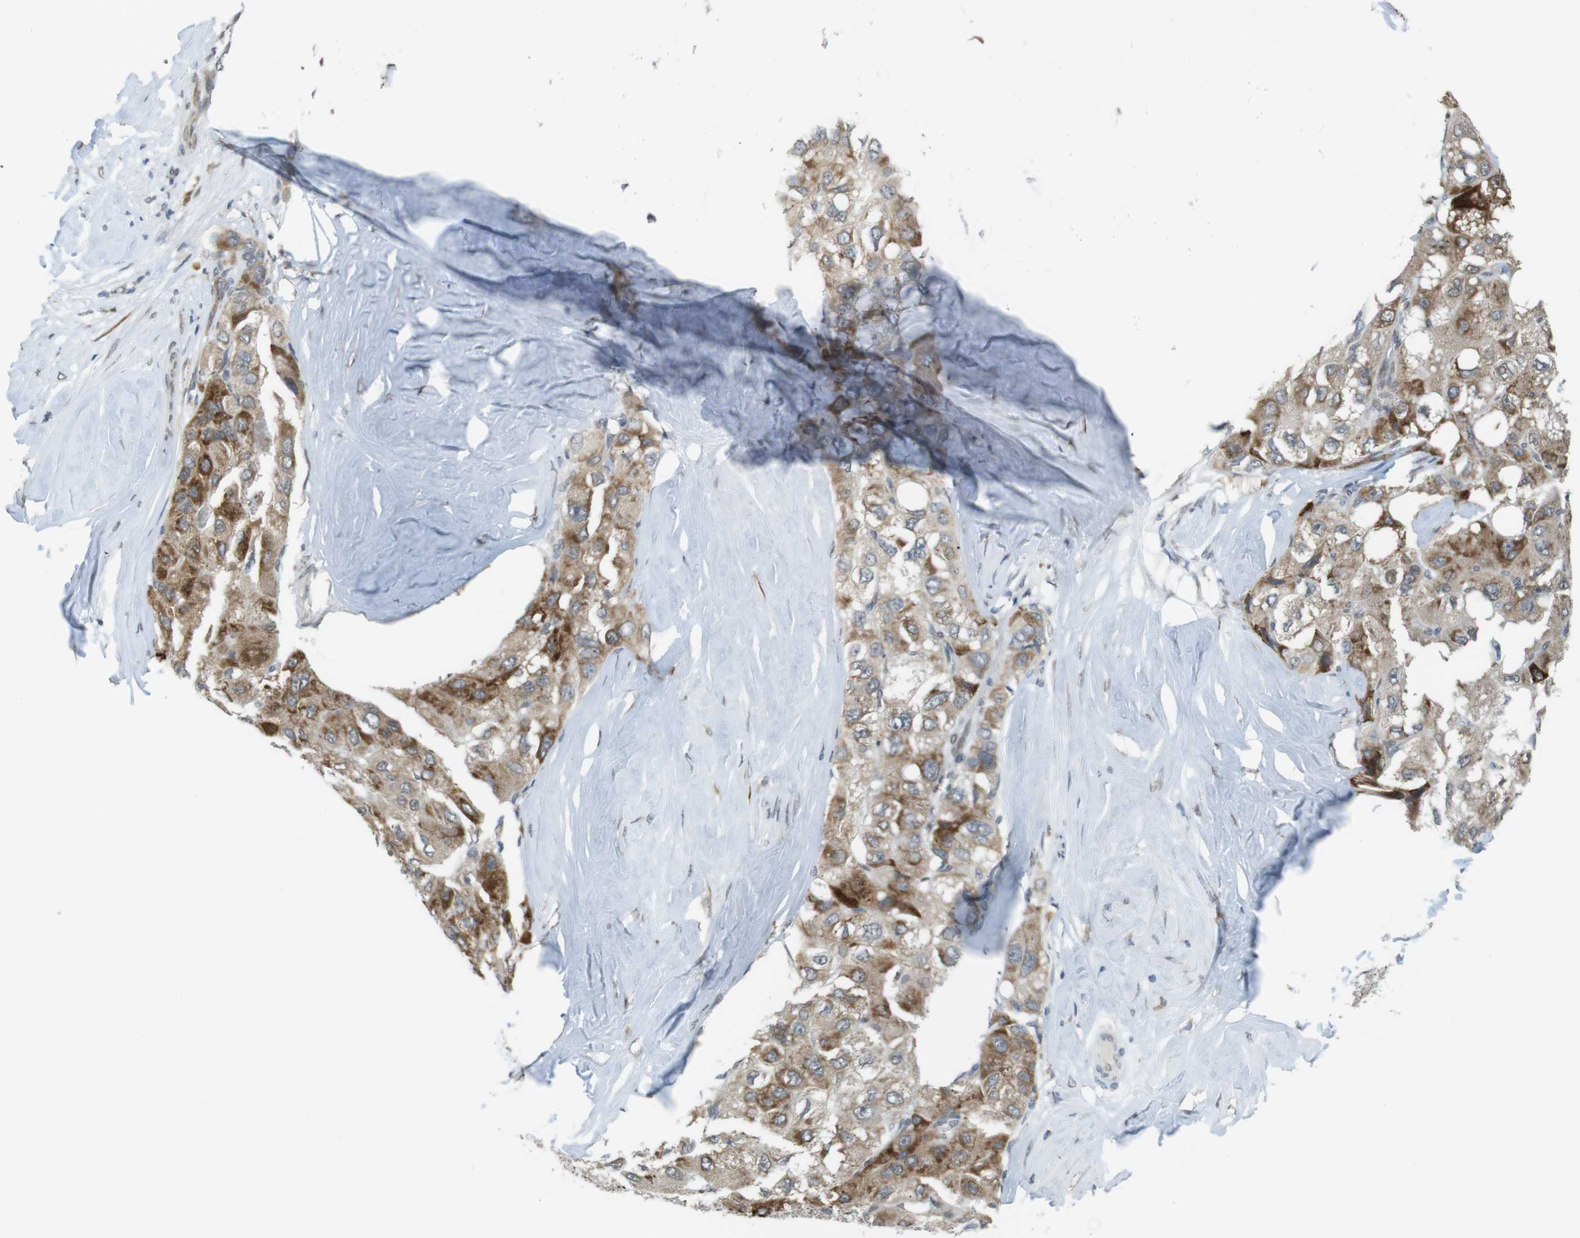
{"staining": {"intensity": "moderate", "quantity": ">75%", "location": "cytoplasmic/membranous"}, "tissue": "liver cancer", "cell_type": "Tumor cells", "image_type": "cancer", "snomed": [{"axis": "morphology", "description": "Carcinoma, Hepatocellular, NOS"}, {"axis": "topography", "description": "Liver"}], "caption": "Human liver hepatocellular carcinoma stained for a protein (brown) displays moderate cytoplasmic/membranous positive expression in about >75% of tumor cells.", "gene": "FZD10", "patient": {"sex": "male", "age": 80}}